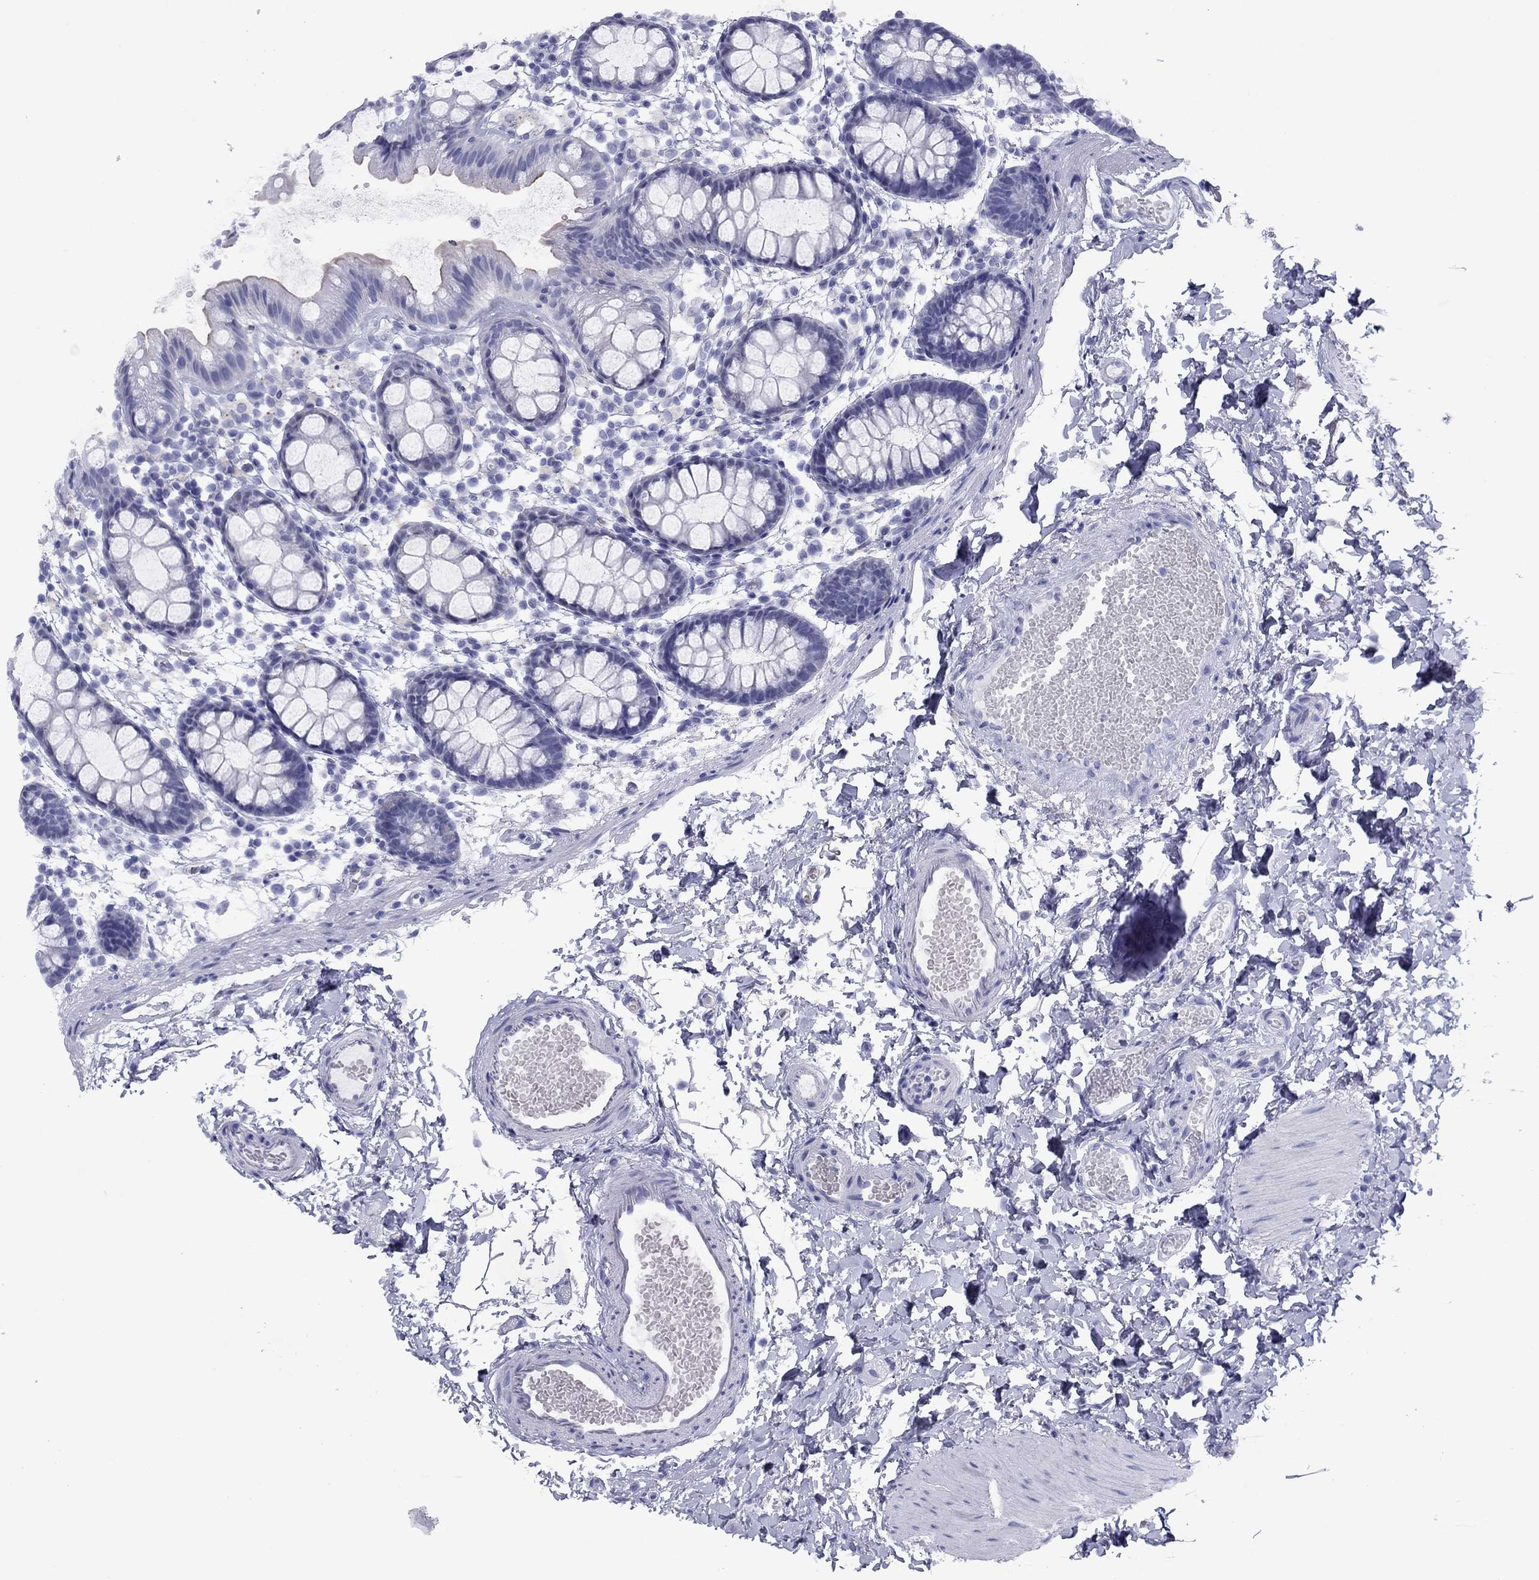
{"staining": {"intensity": "negative", "quantity": "none", "location": "none"}, "tissue": "rectum", "cell_type": "Glandular cells", "image_type": "normal", "snomed": [{"axis": "morphology", "description": "Normal tissue, NOS"}, {"axis": "topography", "description": "Rectum"}], "caption": "Immunohistochemical staining of unremarkable rectum exhibits no significant positivity in glandular cells. (Stains: DAB immunohistochemistry with hematoxylin counter stain, Microscopy: brightfield microscopy at high magnification).", "gene": "TCFL5", "patient": {"sex": "male", "age": 57}}